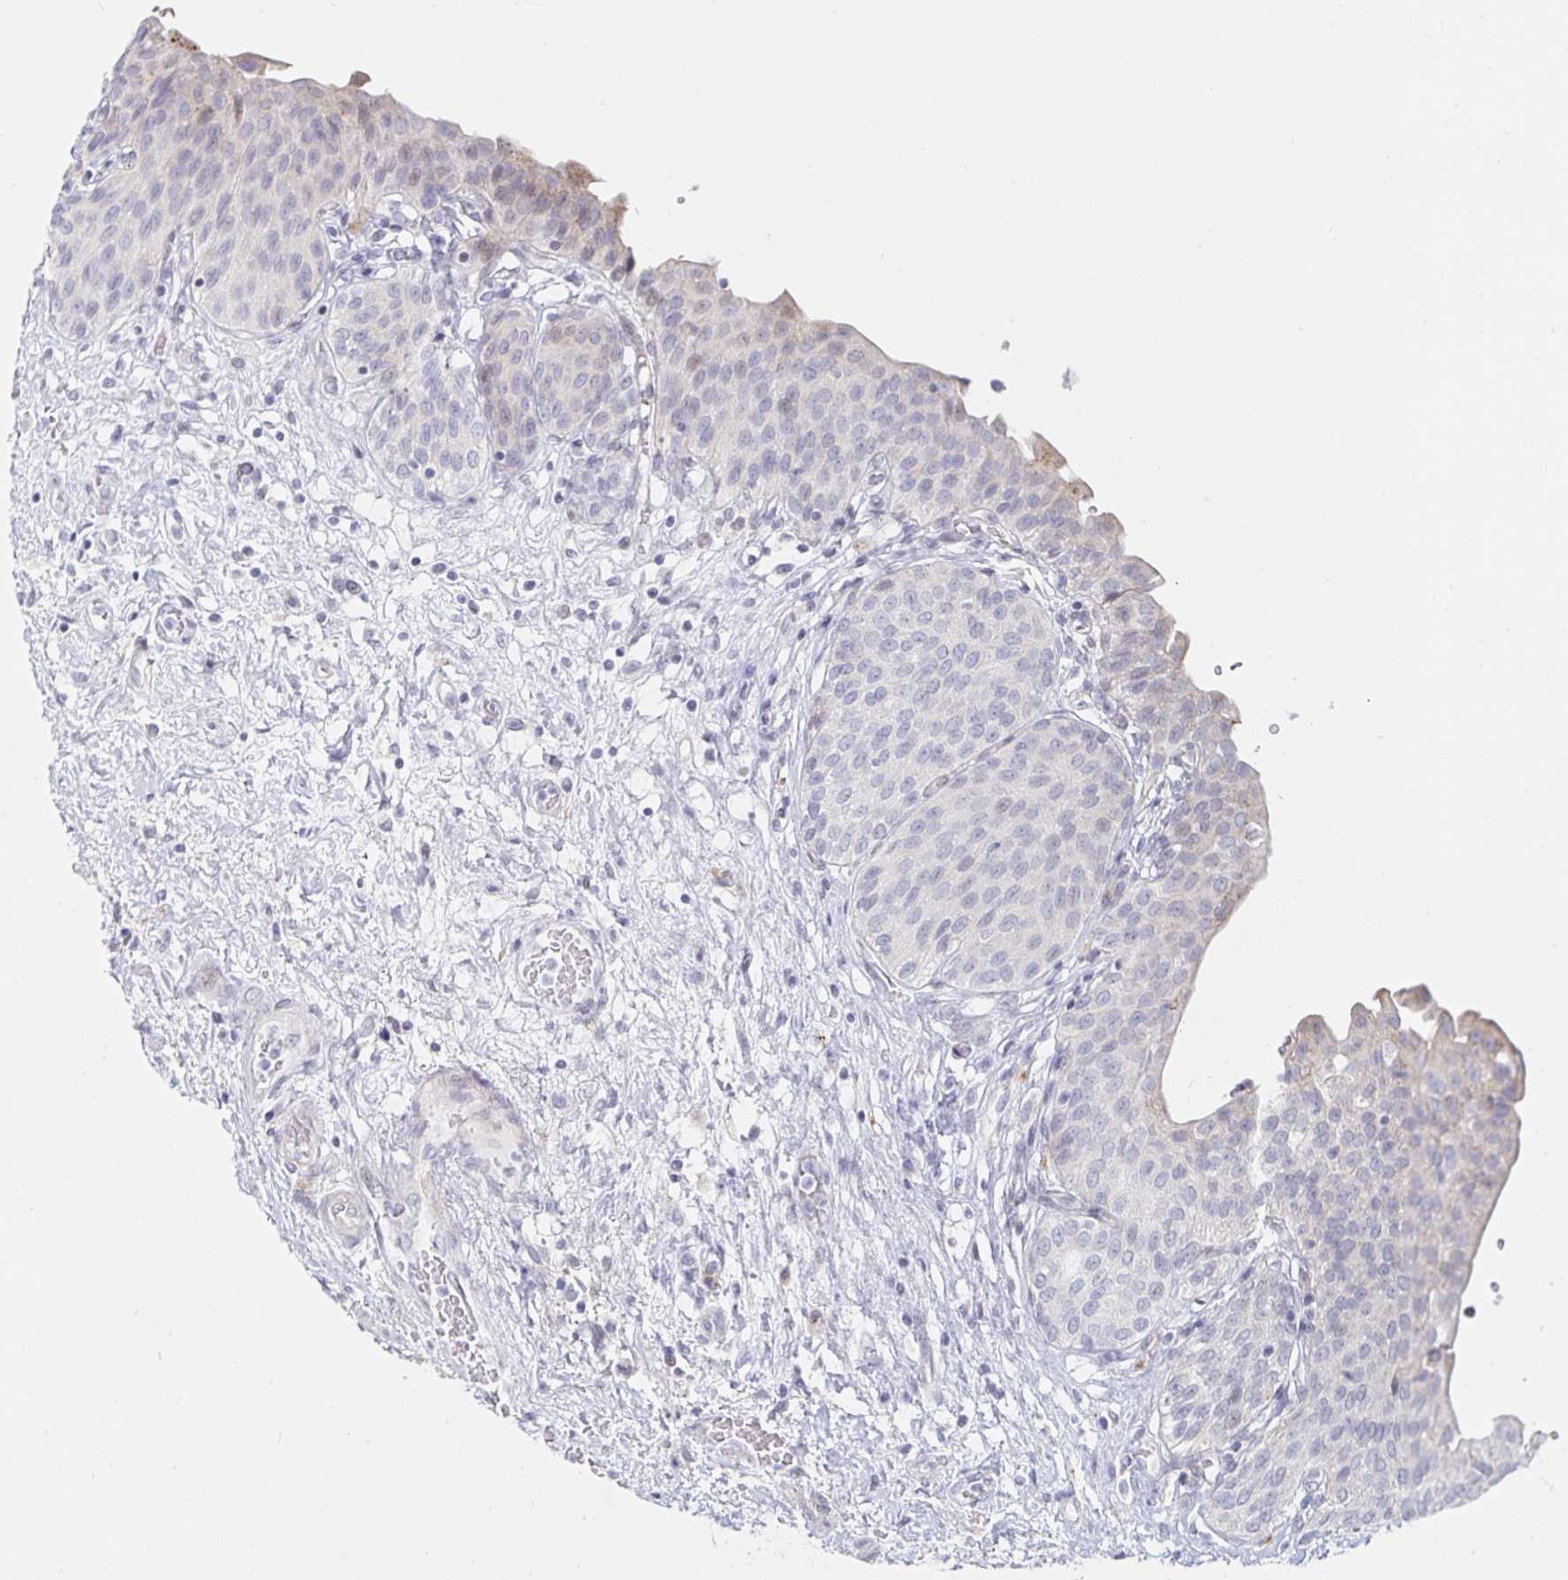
{"staining": {"intensity": "negative", "quantity": "none", "location": "none"}, "tissue": "urinary bladder", "cell_type": "Urothelial cells", "image_type": "normal", "snomed": [{"axis": "morphology", "description": "Normal tissue, NOS"}, {"axis": "topography", "description": "Urinary bladder"}], "caption": "IHC histopathology image of unremarkable human urinary bladder stained for a protein (brown), which demonstrates no positivity in urothelial cells. The staining was performed using DAB (3,3'-diaminobenzidine) to visualize the protein expression in brown, while the nuclei were stained in blue with hematoxylin (Magnification: 20x).", "gene": "S100G", "patient": {"sex": "male", "age": 68}}